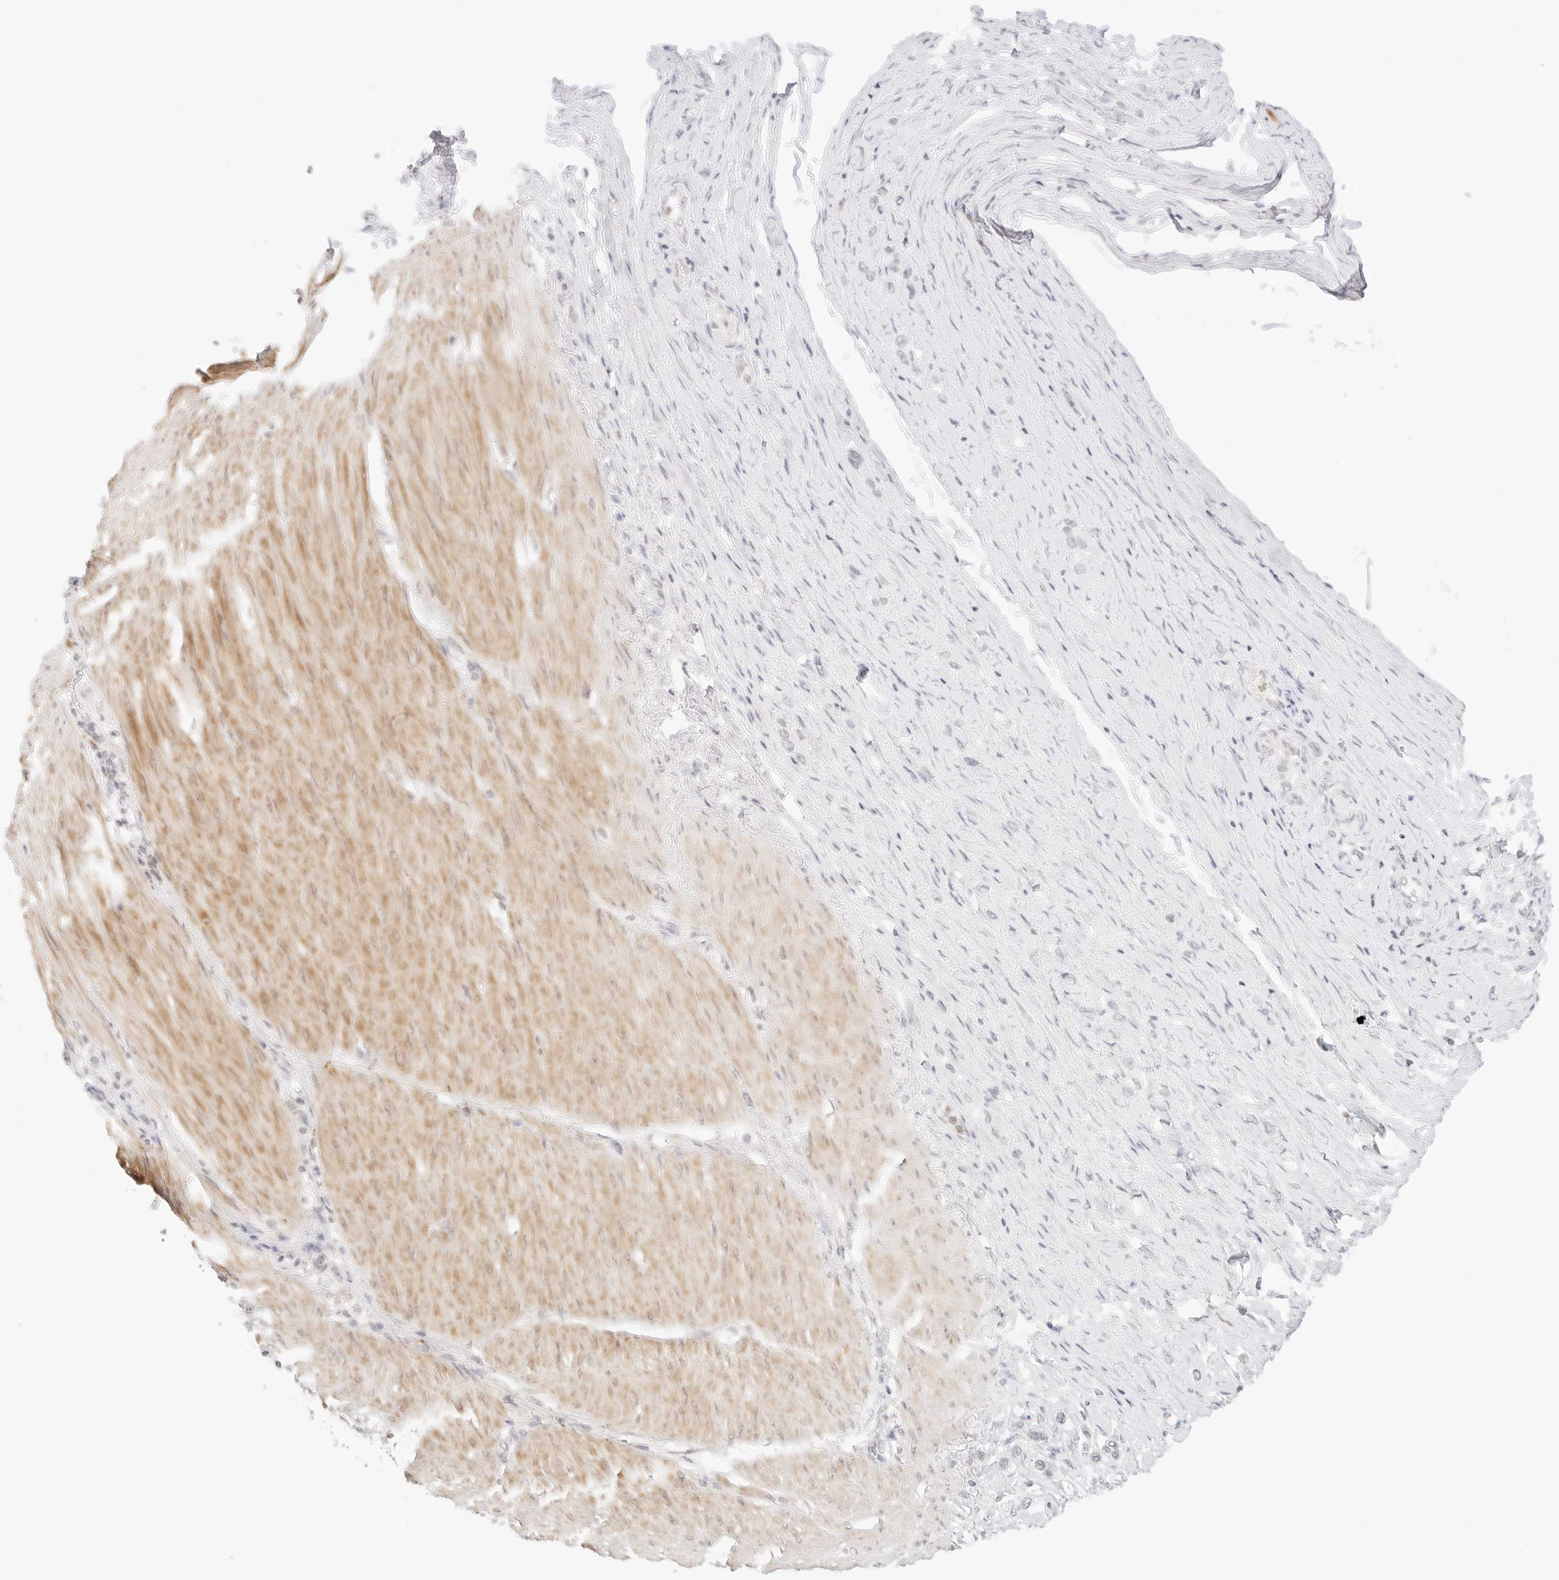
{"staining": {"intensity": "negative", "quantity": "none", "location": "none"}, "tissue": "stomach cancer", "cell_type": "Tumor cells", "image_type": "cancer", "snomed": [{"axis": "morphology", "description": "Adenocarcinoma, NOS"}, {"axis": "topography", "description": "Stomach"}], "caption": "The image exhibits no significant staining in tumor cells of stomach cancer (adenocarcinoma).", "gene": "GNAS", "patient": {"sex": "female", "age": 65}}